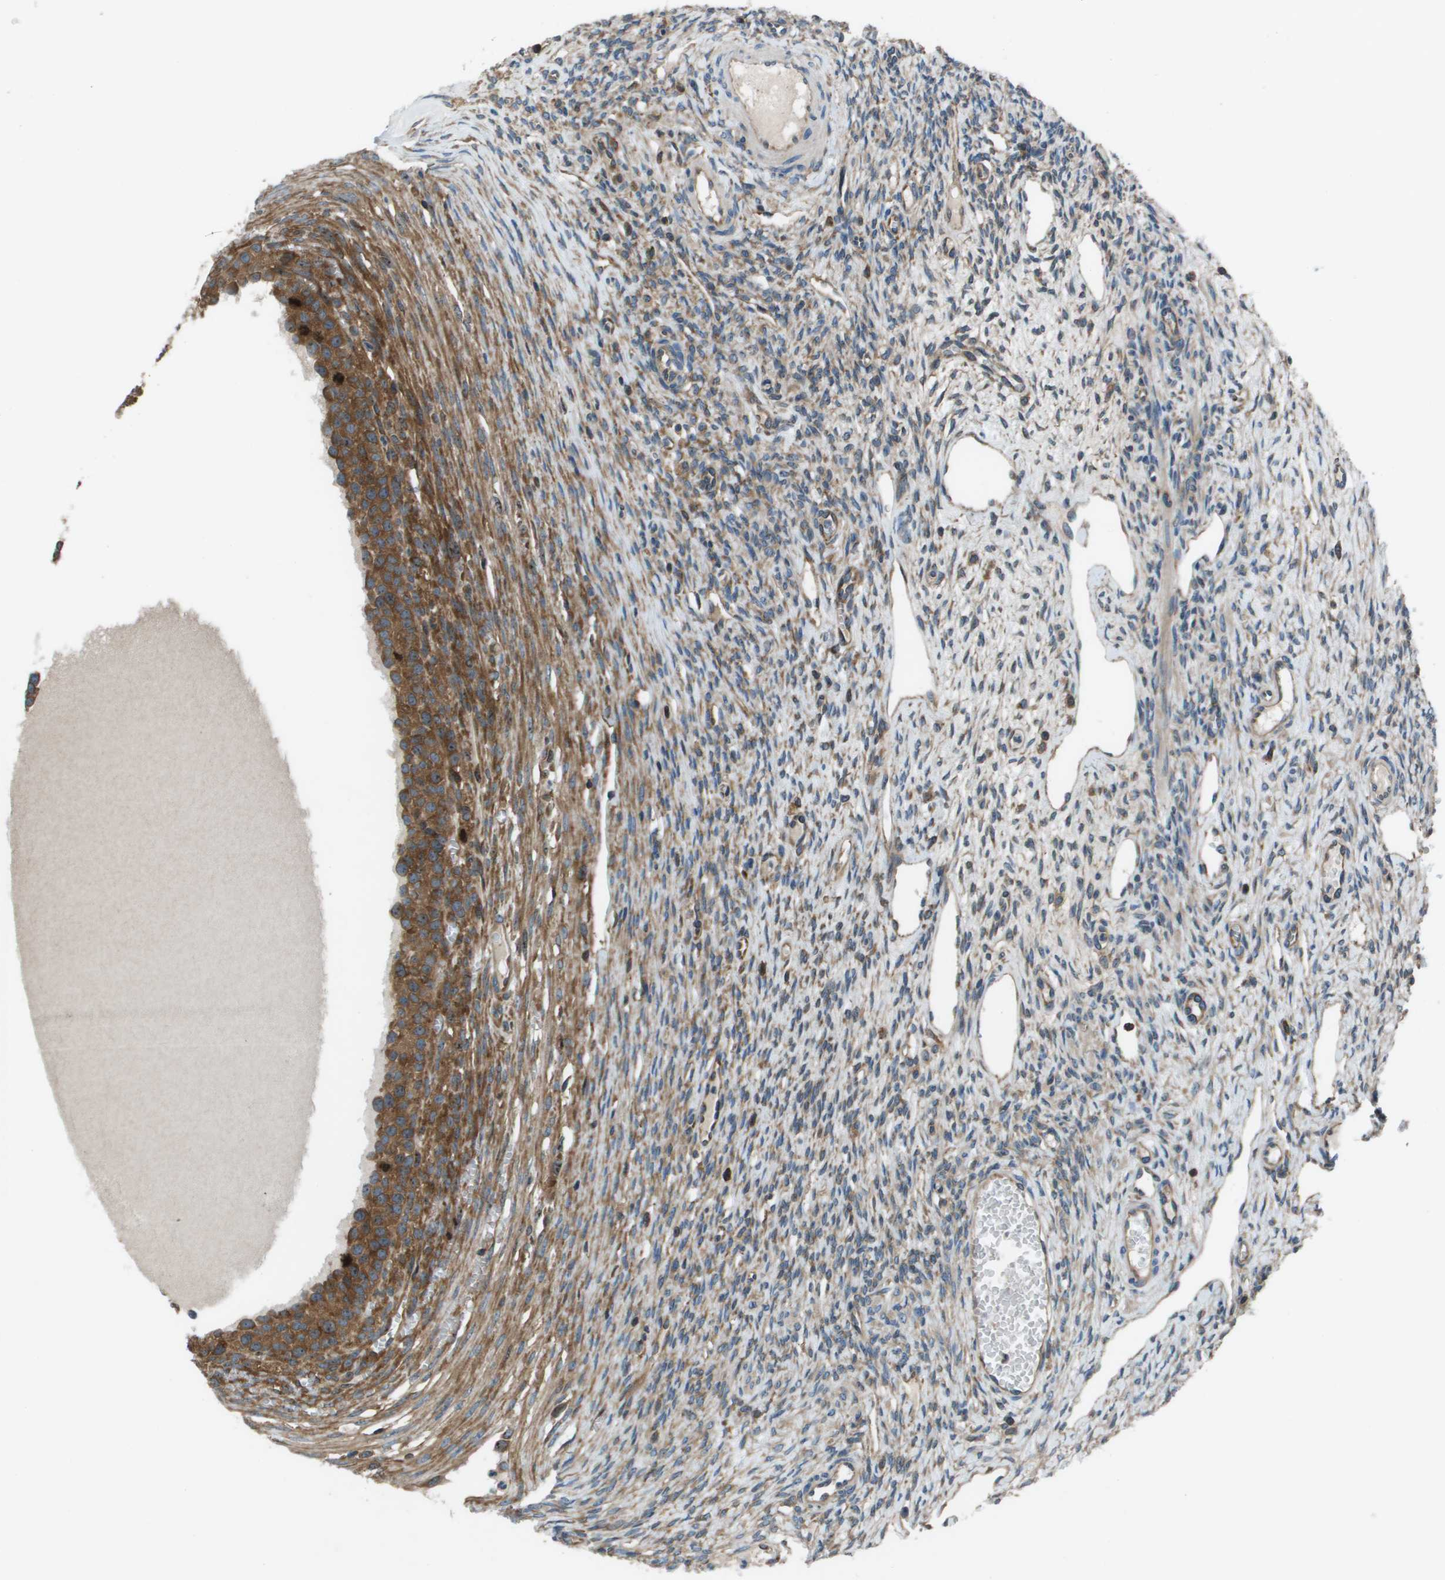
{"staining": {"intensity": "moderate", "quantity": ">75%", "location": "cytoplasmic/membranous"}, "tissue": "ovary", "cell_type": "Follicle cells", "image_type": "normal", "snomed": [{"axis": "morphology", "description": "Normal tissue, NOS"}, {"axis": "topography", "description": "Ovary"}], "caption": "The image shows a brown stain indicating the presence of a protein in the cytoplasmic/membranous of follicle cells in ovary. (IHC, brightfield microscopy, high magnification).", "gene": "ARFGAP2", "patient": {"sex": "female", "age": 33}}